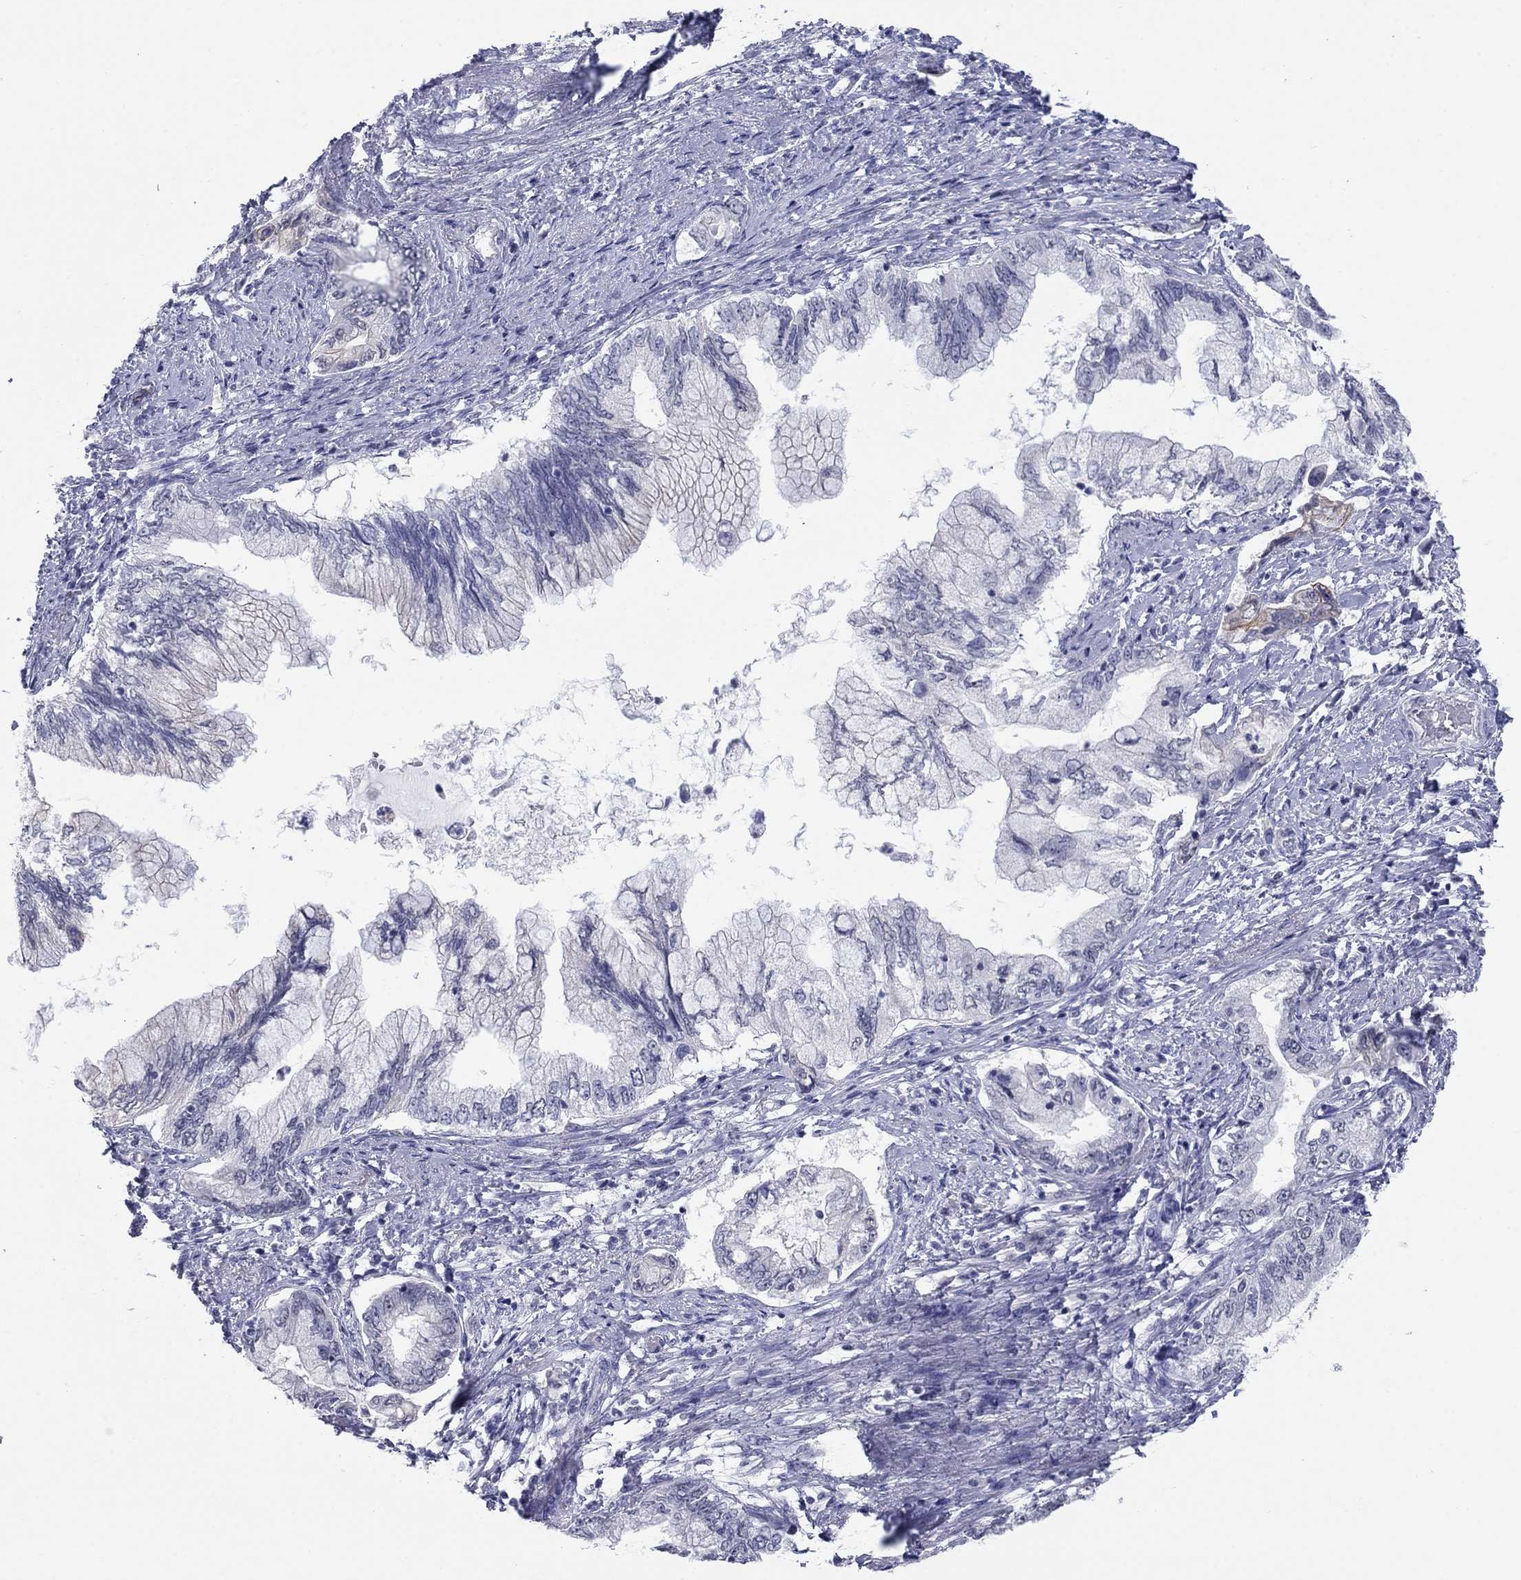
{"staining": {"intensity": "weak", "quantity": "<25%", "location": "cytoplasmic/membranous"}, "tissue": "pancreatic cancer", "cell_type": "Tumor cells", "image_type": "cancer", "snomed": [{"axis": "morphology", "description": "Adenocarcinoma, NOS"}, {"axis": "topography", "description": "Pancreas"}], "caption": "DAB (3,3'-diaminobenzidine) immunohistochemical staining of human pancreatic cancer demonstrates no significant expression in tumor cells.", "gene": "KRT75", "patient": {"sex": "female", "age": 73}}